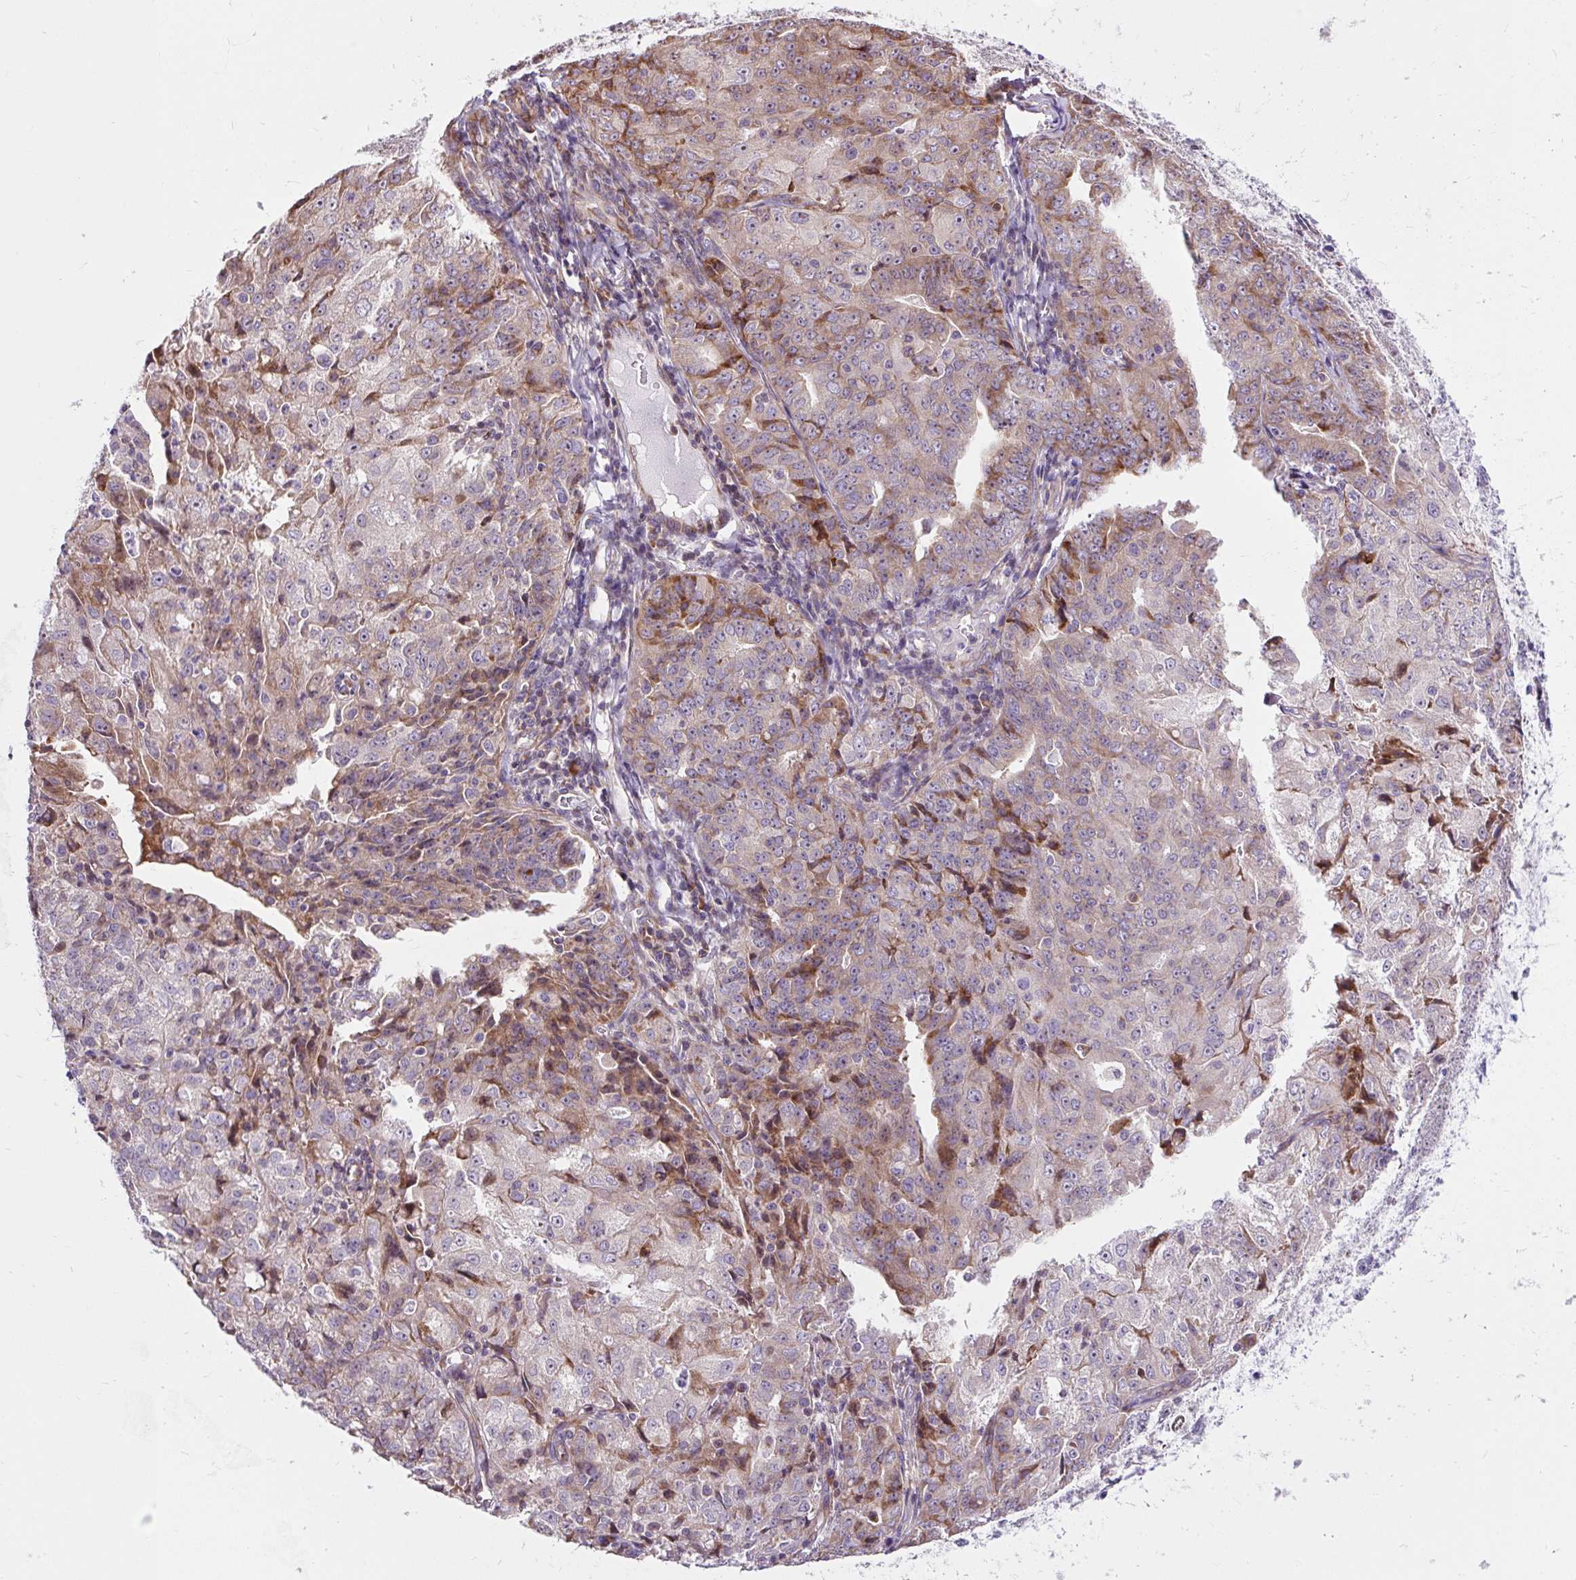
{"staining": {"intensity": "moderate", "quantity": "25%-75%", "location": "cytoplasmic/membranous"}, "tissue": "endometrial cancer", "cell_type": "Tumor cells", "image_type": "cancer", "snomed": [{"axis": "morphology", "description": "Adenocarcinoma, NOS"}, {"axis": "topography", "description": "Endometrium"}], "caption": "IHC photomicrograph of adenocarcinoma (endometrial) stained for a protein (brown), which reveals medium levels of moderate cytoplasmic/membranous expression in approximately 25%-75% of tumor cells.", "gene": "CISD3", "patient": {"sex": "female", "age": 61}}